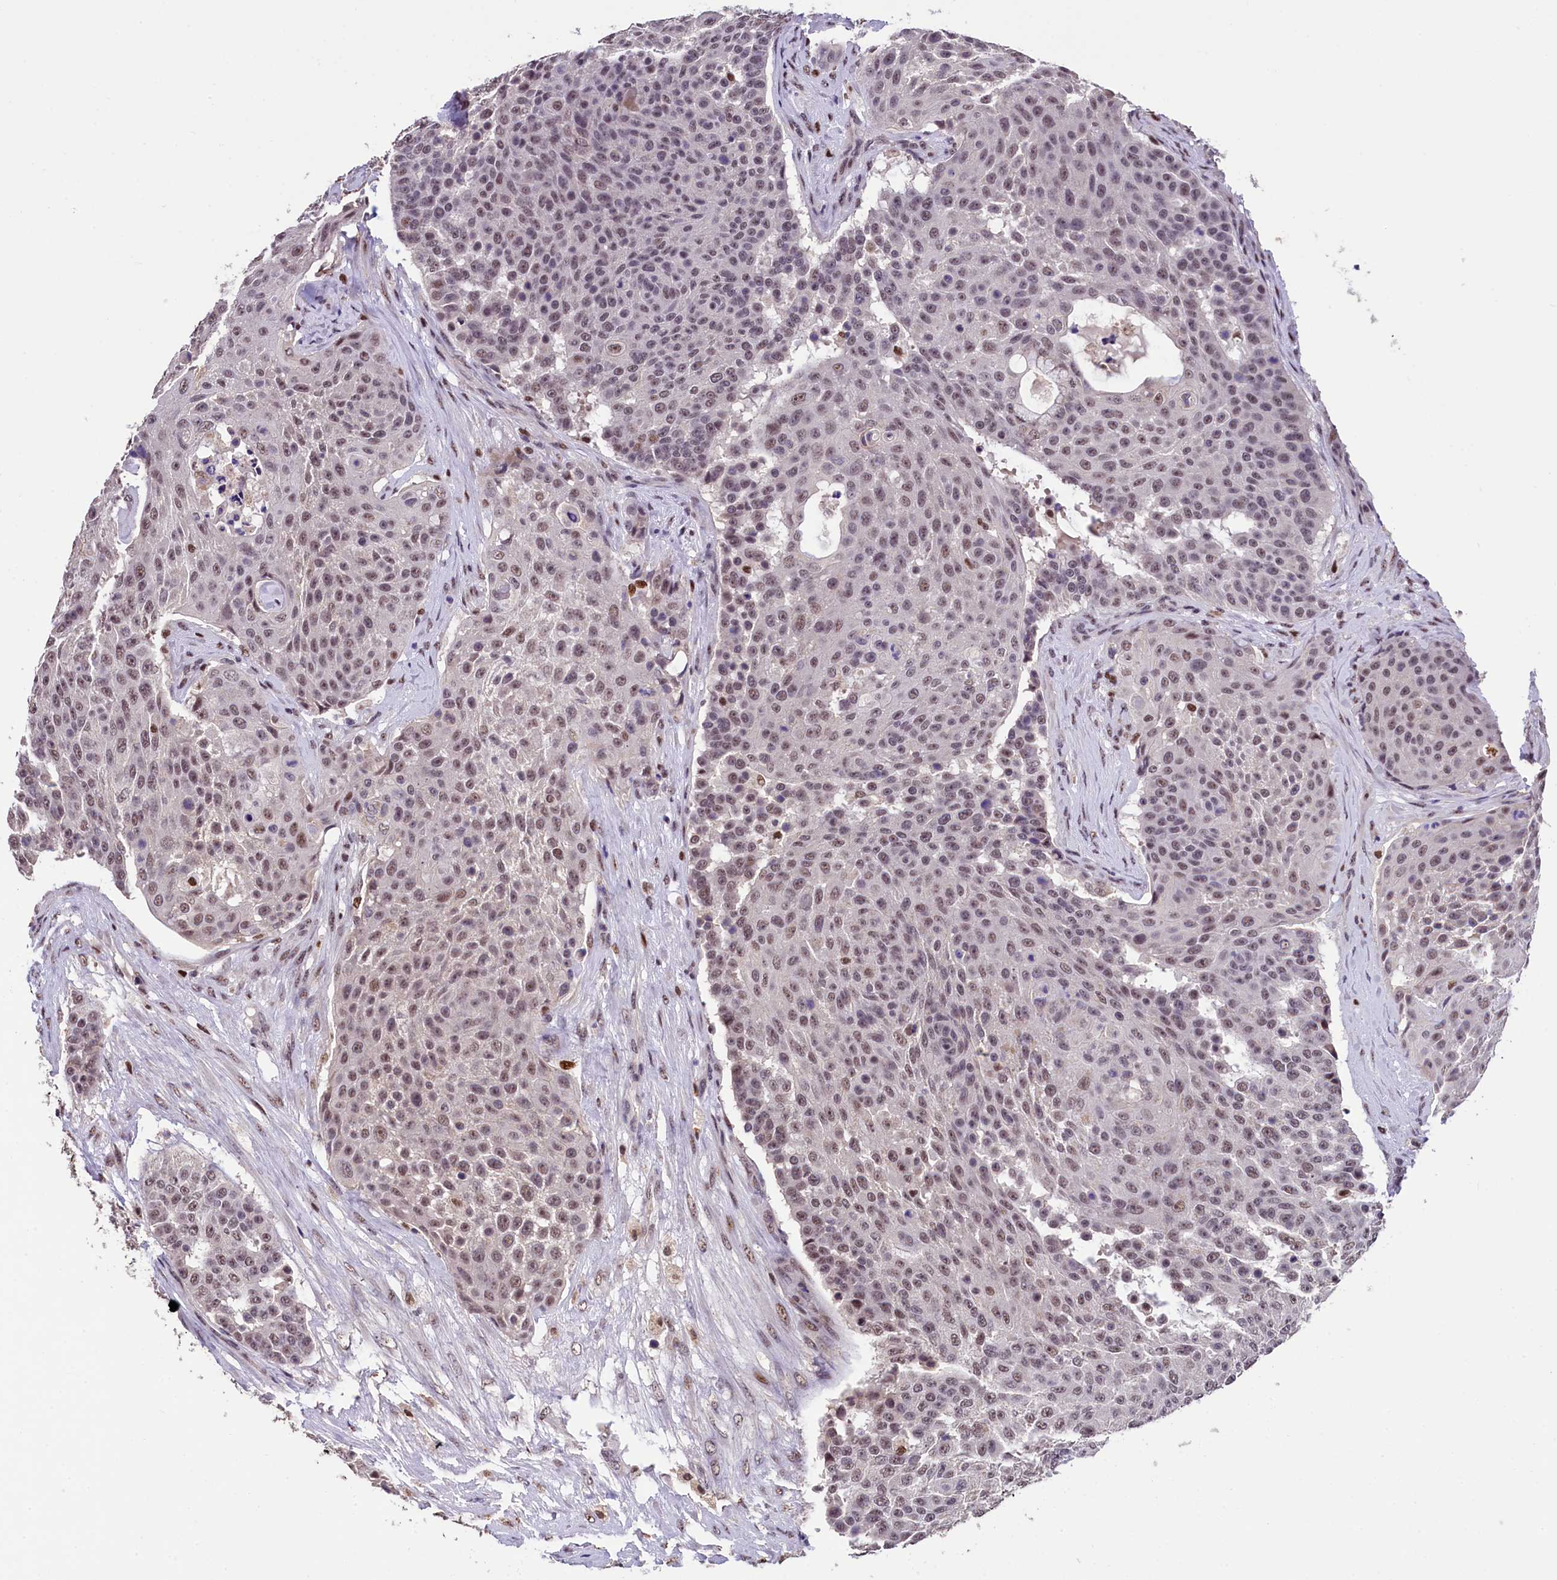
{"staining": {"intensity": "moderate", "quantity": "25%-75%", "location": "nuclear"}, "tissue": "urothelial cancer", "cell_type": "Tumor cells", "image_type": "cancer", "snomed": [{"axis": "morphology", "description": "Urothelial carcinoma, High grade"}, {"axis": "topography", "description": "Urinary bladder"}], "caption": "IHC image of neoplastic tissue: high-grade urothelial carcinoma stained using immunohistochemistry (IHC) demonstrates medium levels of moderate protein expression localized specifically in the nuclear of tumor cells, appearing as a nuclear brown color.", "gene": "HECTD4", "patient": {"sex": "female", "age": 63}}